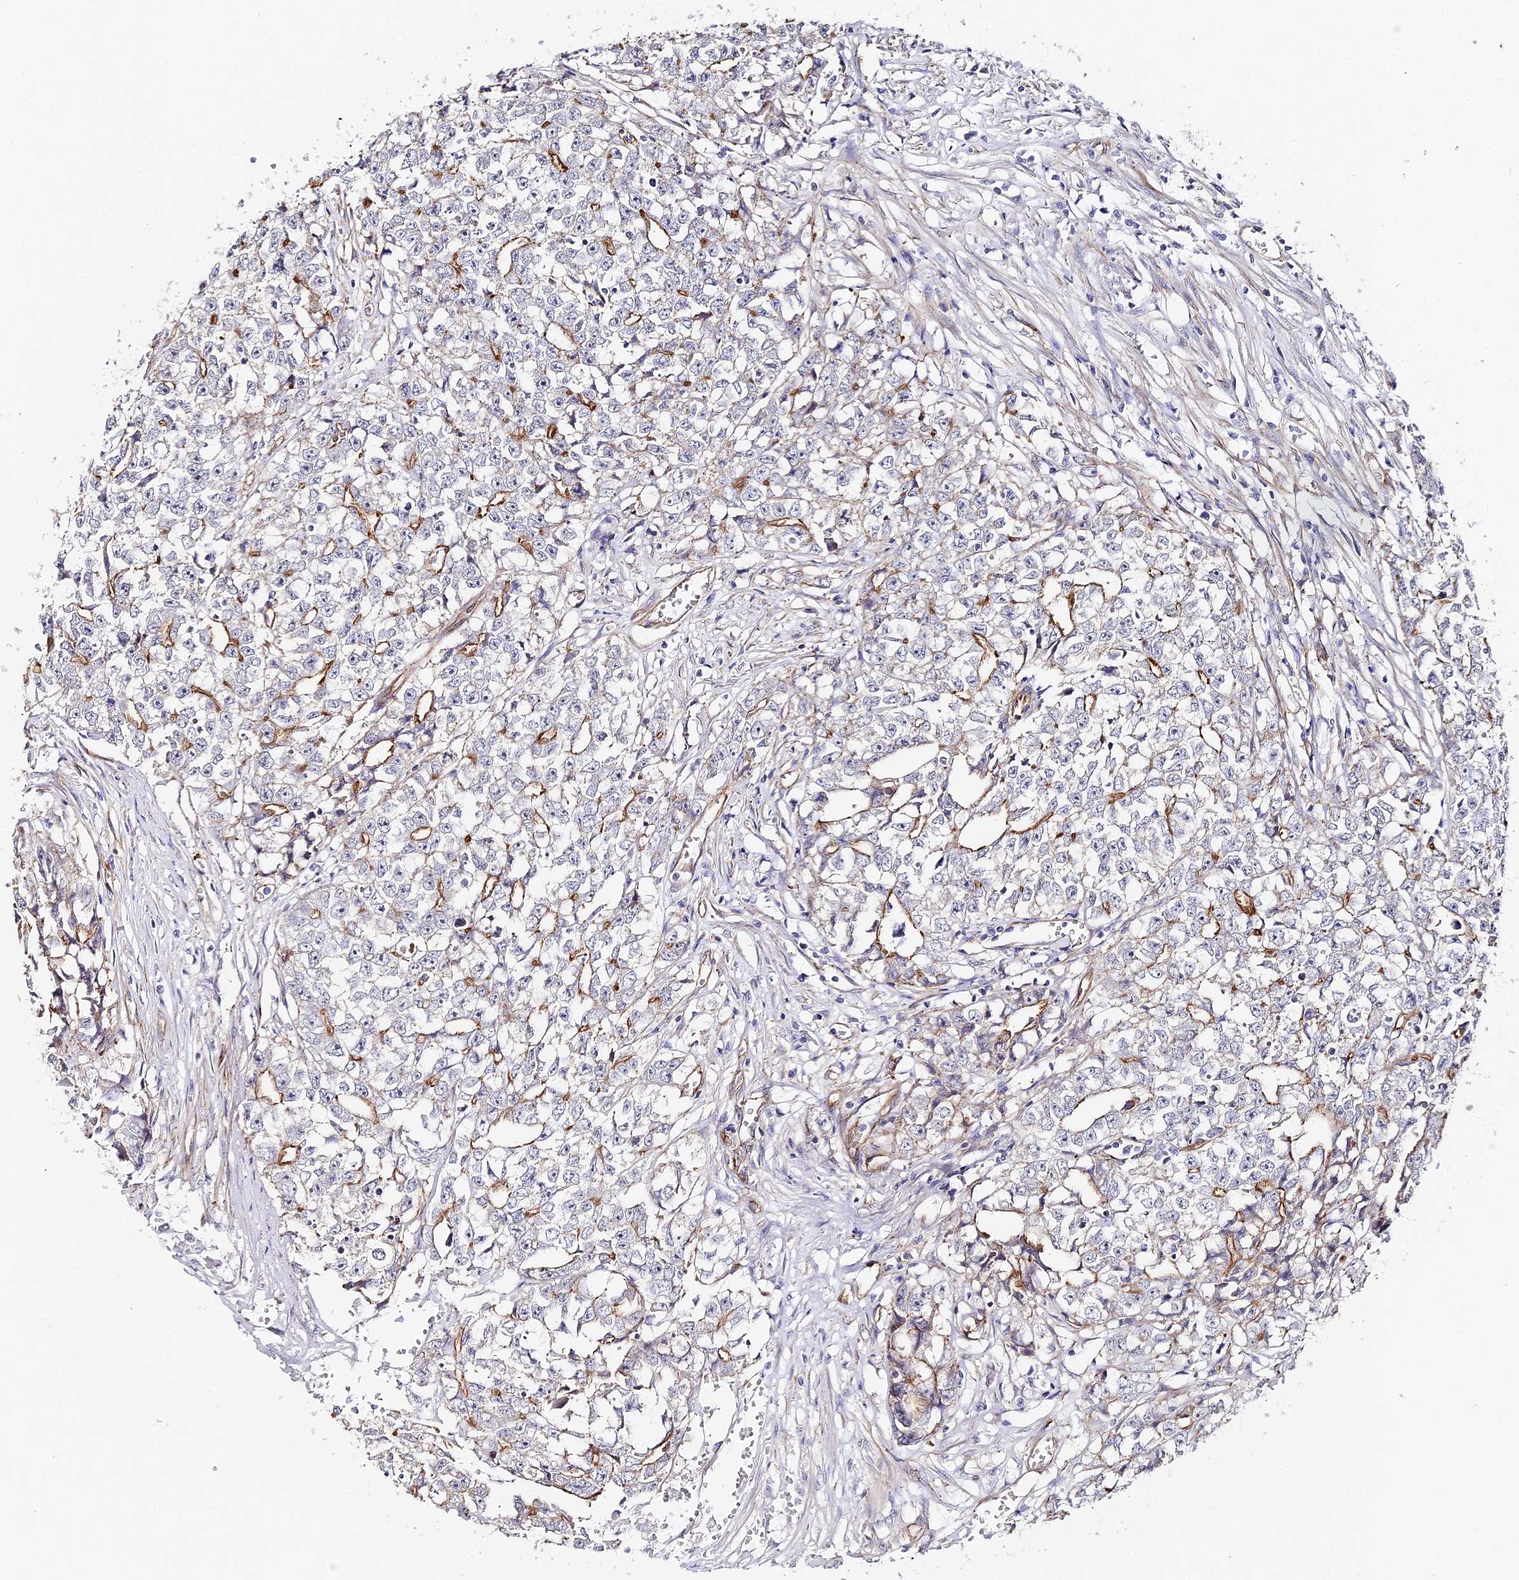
{"staining": {"intensity": "negative", "quantity": "none", "location": "none"}, "tissue": "testis cancer", "cell_type": "Tumor cells", "image_type": "cancer", "snomed": [{"axis": "morphology", "description": "Seminoma, NOS"}, {"axis": "morphology", "description": "Carcinoma, Embryonal, NOS"}, {"axis": "topography", "description": "Testis"}], "caption": "DAB (3,3'-diaminobenzidine) immunohistochemical staining of embryonal carcinoma (testis) reveals no significant staining in tumor cells.", "gene": "CCDC30", "patient": {"sex": "male", "age": 43}}